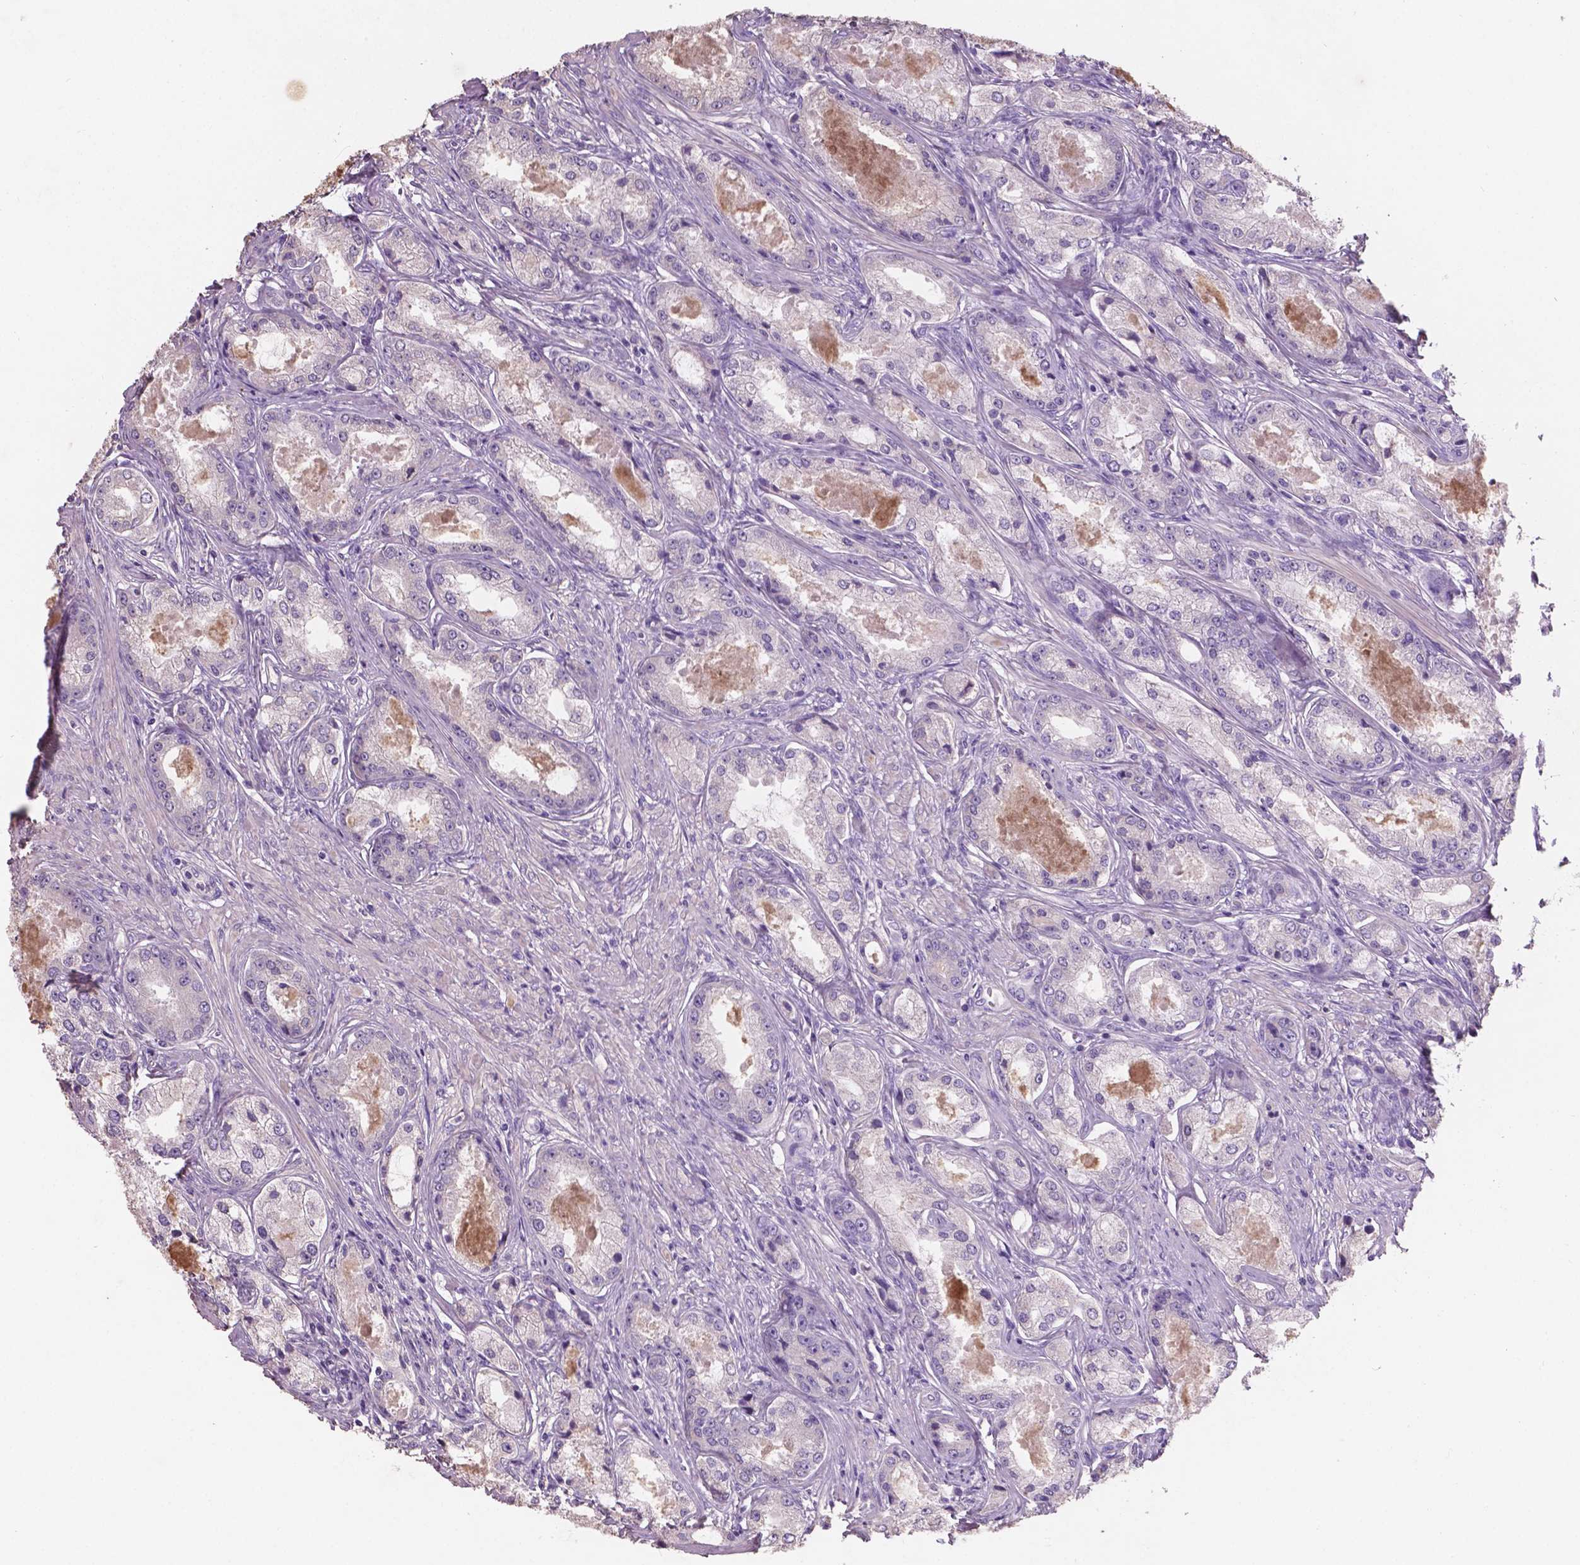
{"staining": {"intensity": "negative", "quantity": "none", "location": "none"}, "tissue": "prostate cancer", "cell_type": "Tumor cells", "image_type": "cancer", "snomed": [{"axis": "morphology", "description": "Adenocarcinoma, Low grade"}, {"axis": "topography", "description": "Prostate"}], "caption": "Protein analysis of adenocarcinoma (low-grade) (prostate) shows no significant expression in tumor cells. (DAB immunohistochemistry, high magnification).", "gene": "SBSN", "patient": {"sex": "male", "age": 68}}